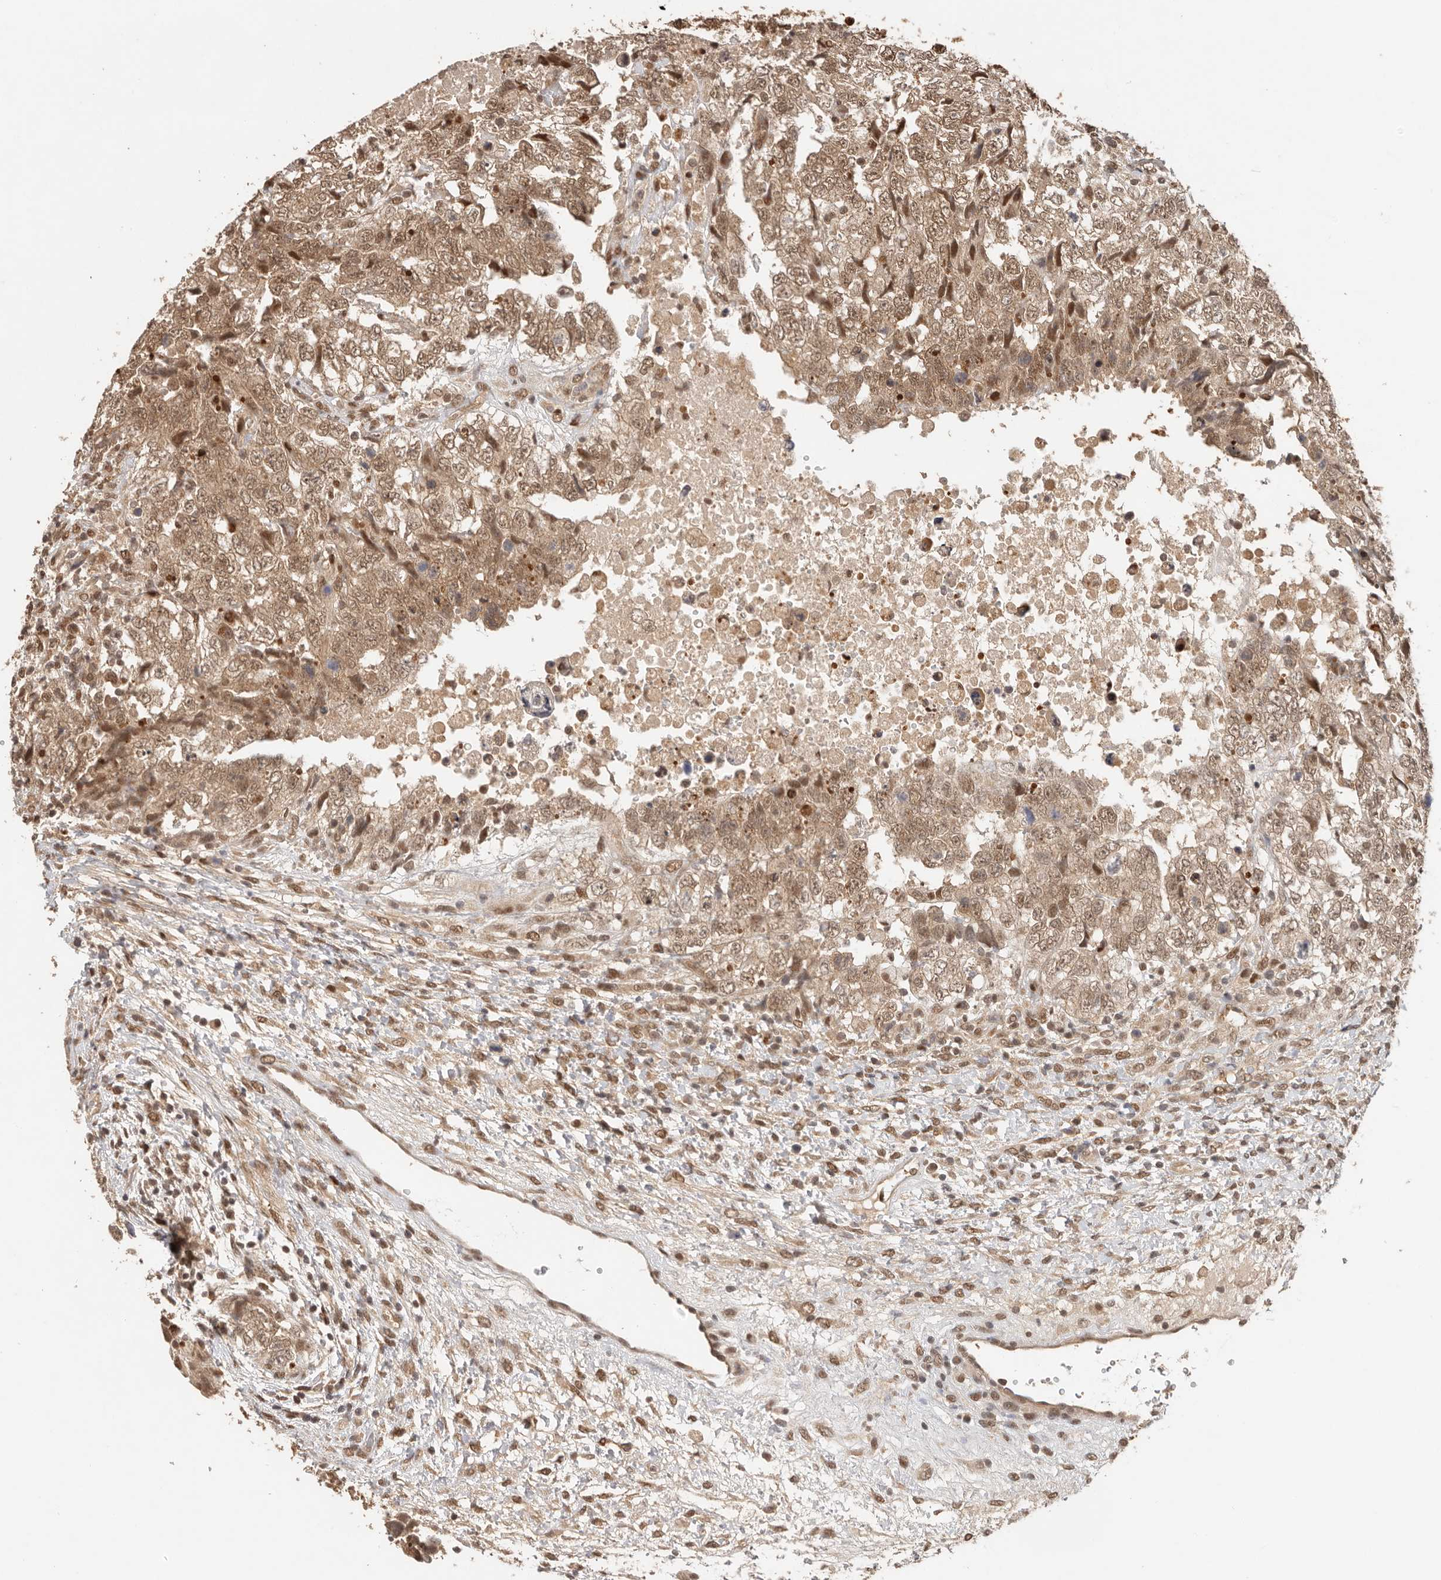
{"staining": {"intensity": "moderate", "quantity": ">75%", "location": "cytoplasmic/membranous,nuclear"}, "tissue": "testis cancer", "cell_type": "Tumor cells", "image_type": "cancer", "snomed": [{"axis": "morphology", "description": "Carcinoma, Embryonal, NOS"}, {"axis": "topography", "description": "Testis"}], "caption": "A brown stain labels moderate cytoplasmic/membranous and nuclear staining of a protein in human embryonal carcinoma (testis) tumor cells.", "gene": "PSMA5", "patient": {"sex": "male", "age": 37}}